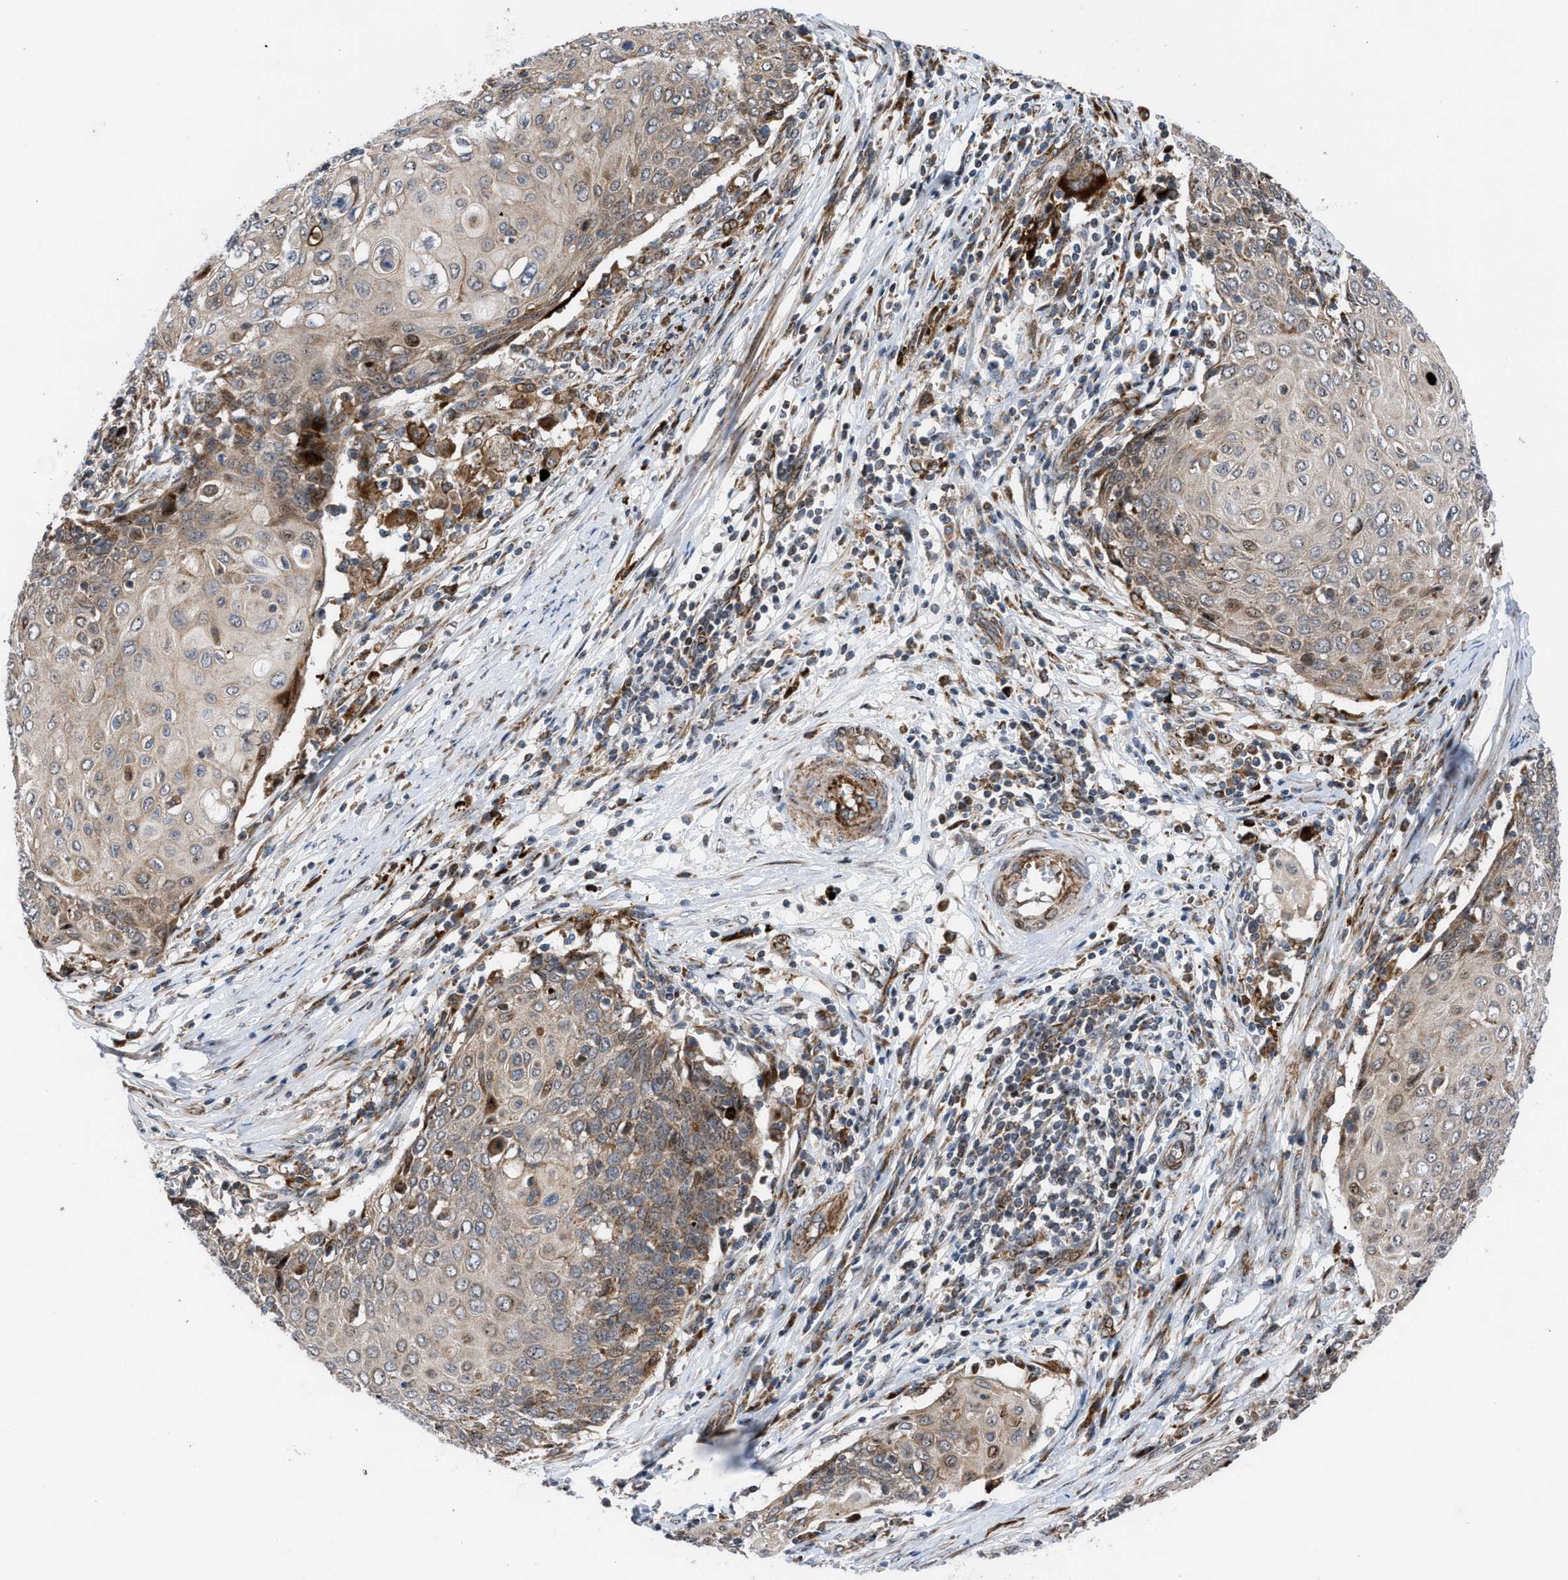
{"staining": {"intensity": "weak", "quantity": ">75%", "location": "cytoplasmic/membranous"}, "tissue": "cervical cancer", "cell_type": "Tumor cells", "image_type": "cancer", "snomed": [{"axis": "morphology", "description": "Squamous cell carcinoma, NOS"}, {"axis": "topography", "description": "Cervix"}], "caption": "Cervical cancer (squamous cell carcinoma) was stained to show a protein in brown. There is low levels of weak cytoplasmic/membranous staining in about >75% of tumor cells.", "gene": "AP3M2", "patient": {"sex": "female", "age": 39}}